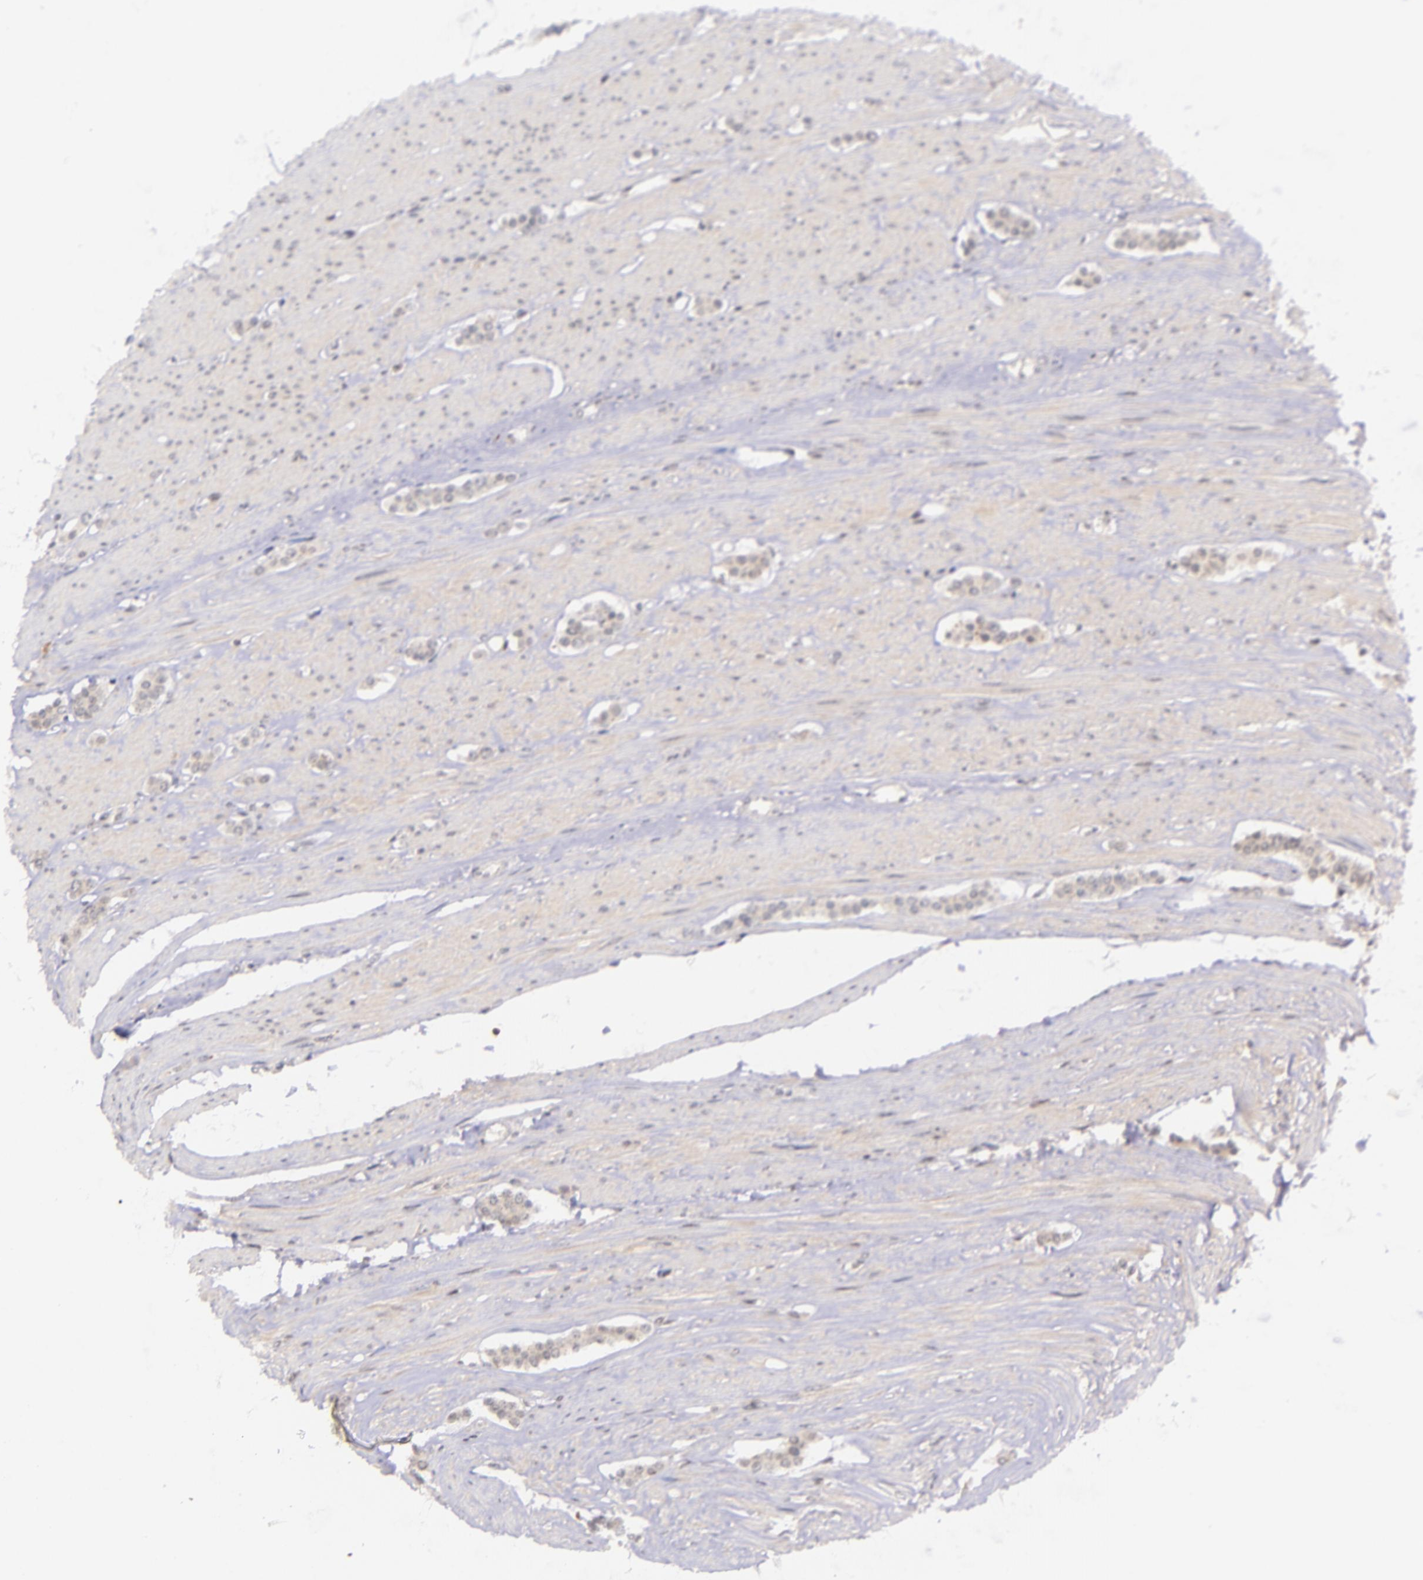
{"staining": {"intensity": "negative", "quantity": "none", "location": "none"}, "tissue": "carcinoid", "cell_type": "Tumor cells", "image_type": "cancer", "snomed": [{"axis": "morphology", "description": "Carcinoid, malignant, NOS"}, {"axis": "topography", "description": "Small intestine"}], "caption": "Carcinoid (malignant) stained for a protein using immunohistochemistry (IHC) exhibits no staining tumor cells.", "gene": "SELL", "patient": {"sex": "male", "age": 60}}